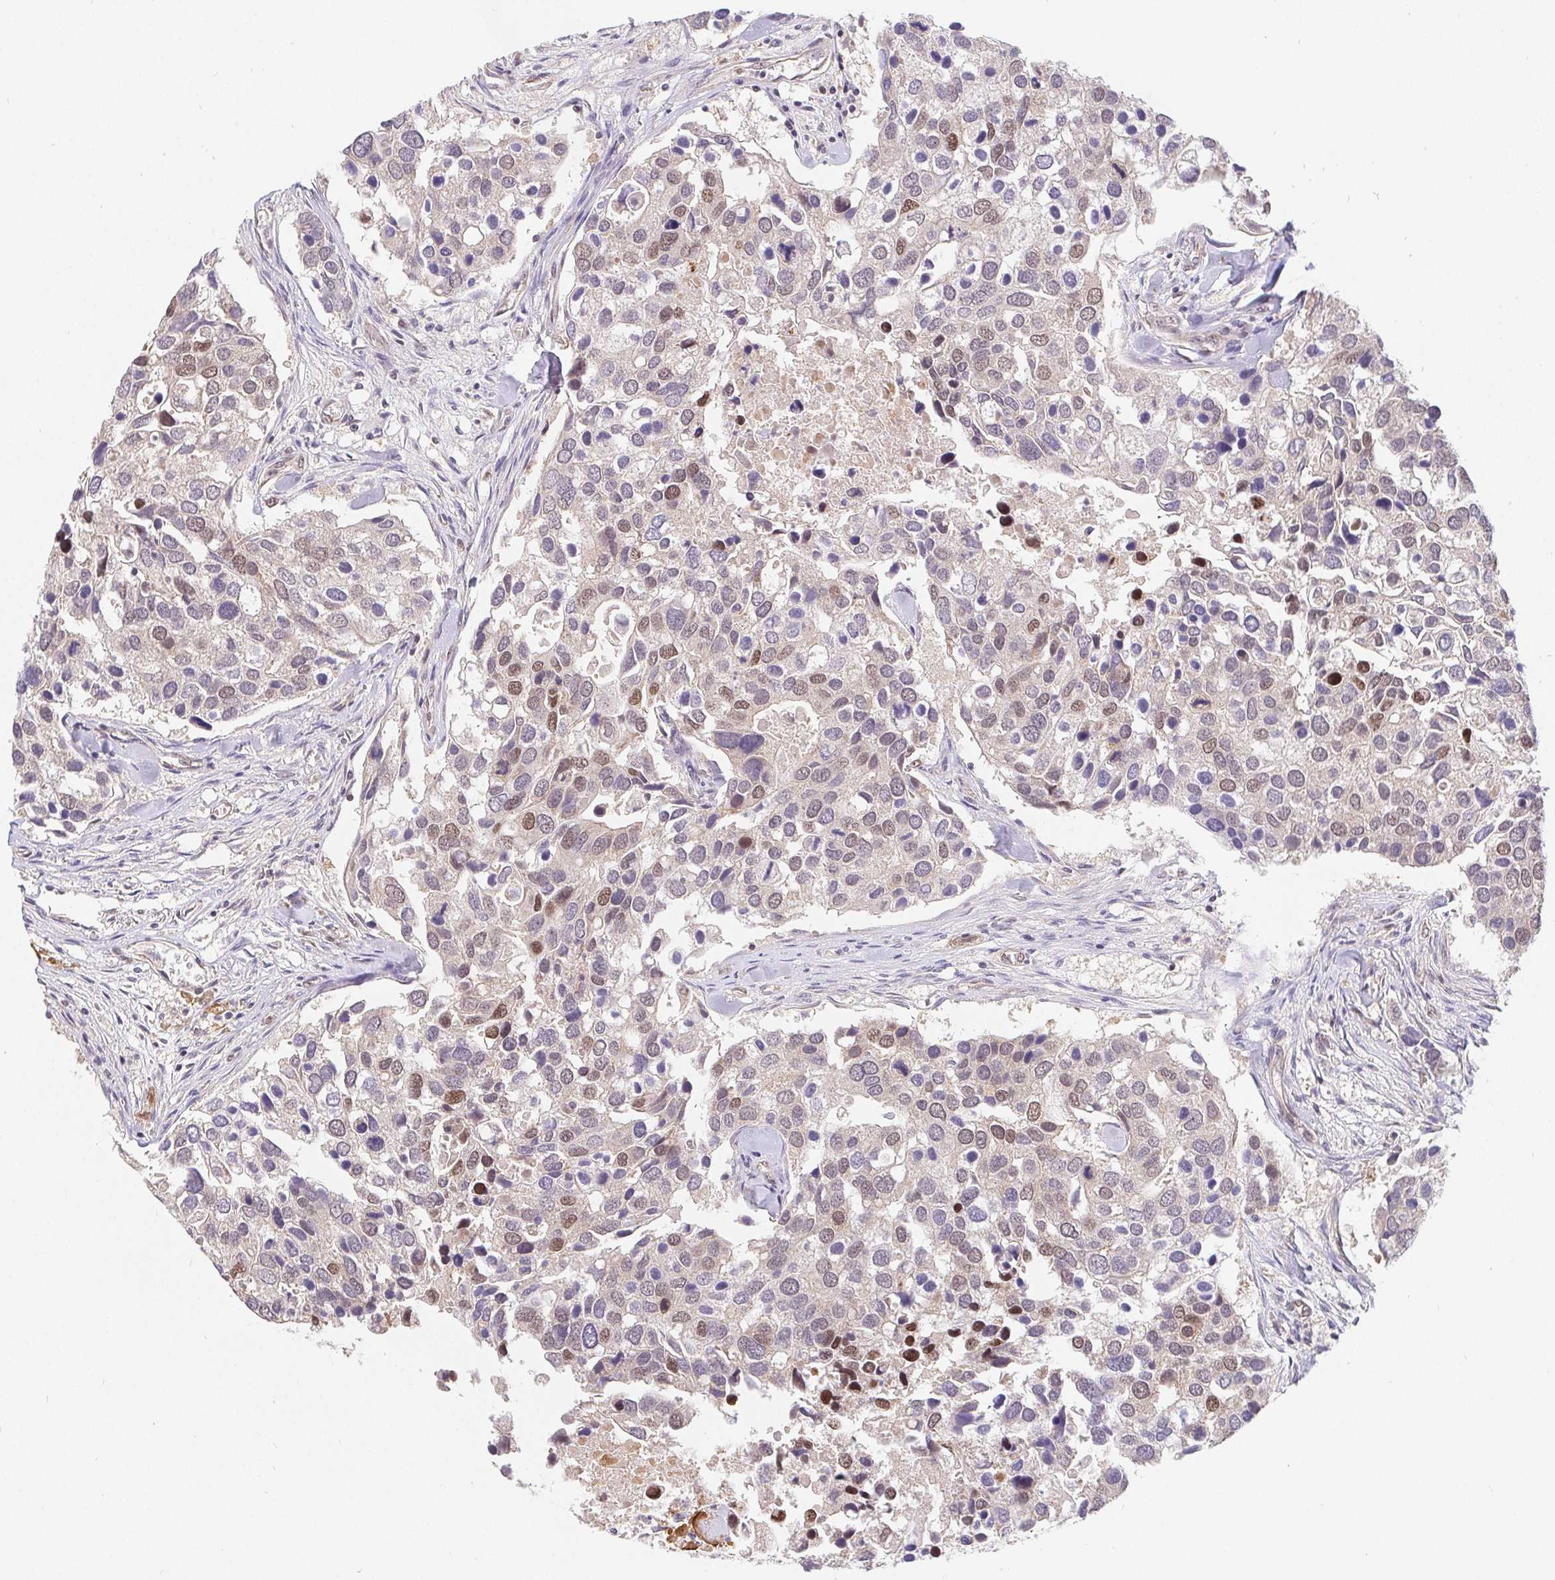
{"staining": {"intensity": "weak", "quantity": "<25%", "location": "nuclear"}, "tissue": "breast cancer", "cell_type": "Tumor cells", "image_type": "cancer", "snomed": [{"axis": "morphology", "description": "Duct carcinoma"}, {"axis": "topography", "description": "Breast"}], "caption": "High power microscopy histopathology image of an immunohistochemistry (IHC) photomicrograph of breast cancer, revealing no significant positivity in tumor cells.", "gene": "POU2F1", "patient": {"sex": "female", "age": 83}}